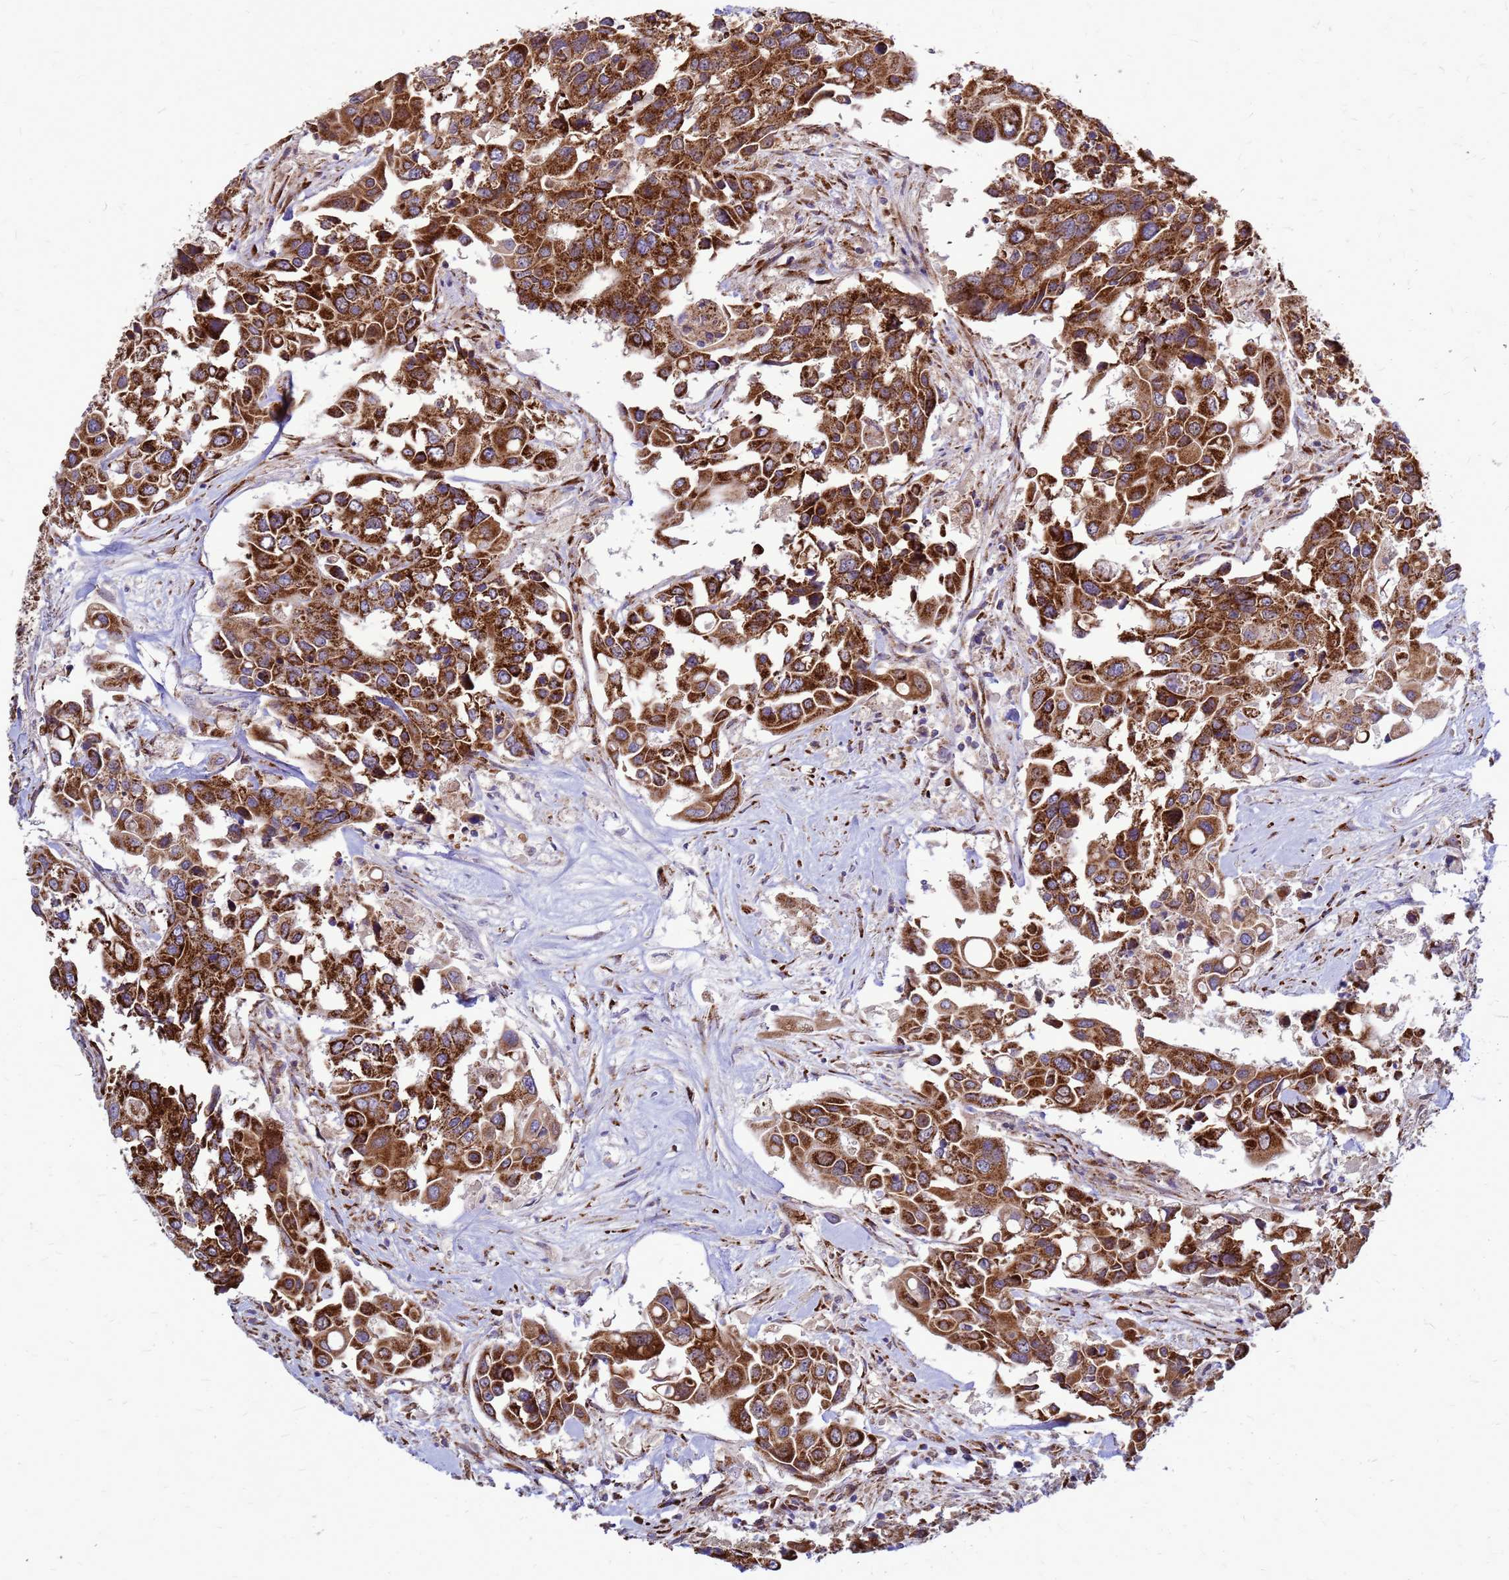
{"staining": {"intensity": "strong", "quantity": ">75%", "location": "cytoplasmic/membranous"}, "tissue": "colorectal cancer", "cell_type": "Tumor cells", "image_type": "cancer", "snomed": [{"axis": "morphology", "description": "Adenocarcinoma, NOS"}, {"axis": "topography", "description": "Colon"}], "caption": "DAB immunohistochemical staining of human adenocarcinoma (colorectal) shows strong cytoplasmic/membranous protein positivity in approximately >75% of tumor cells. Nuclei are stained in blue.", "gene": "FSTL4", "patient": {"sex": "male", "age": 77}}